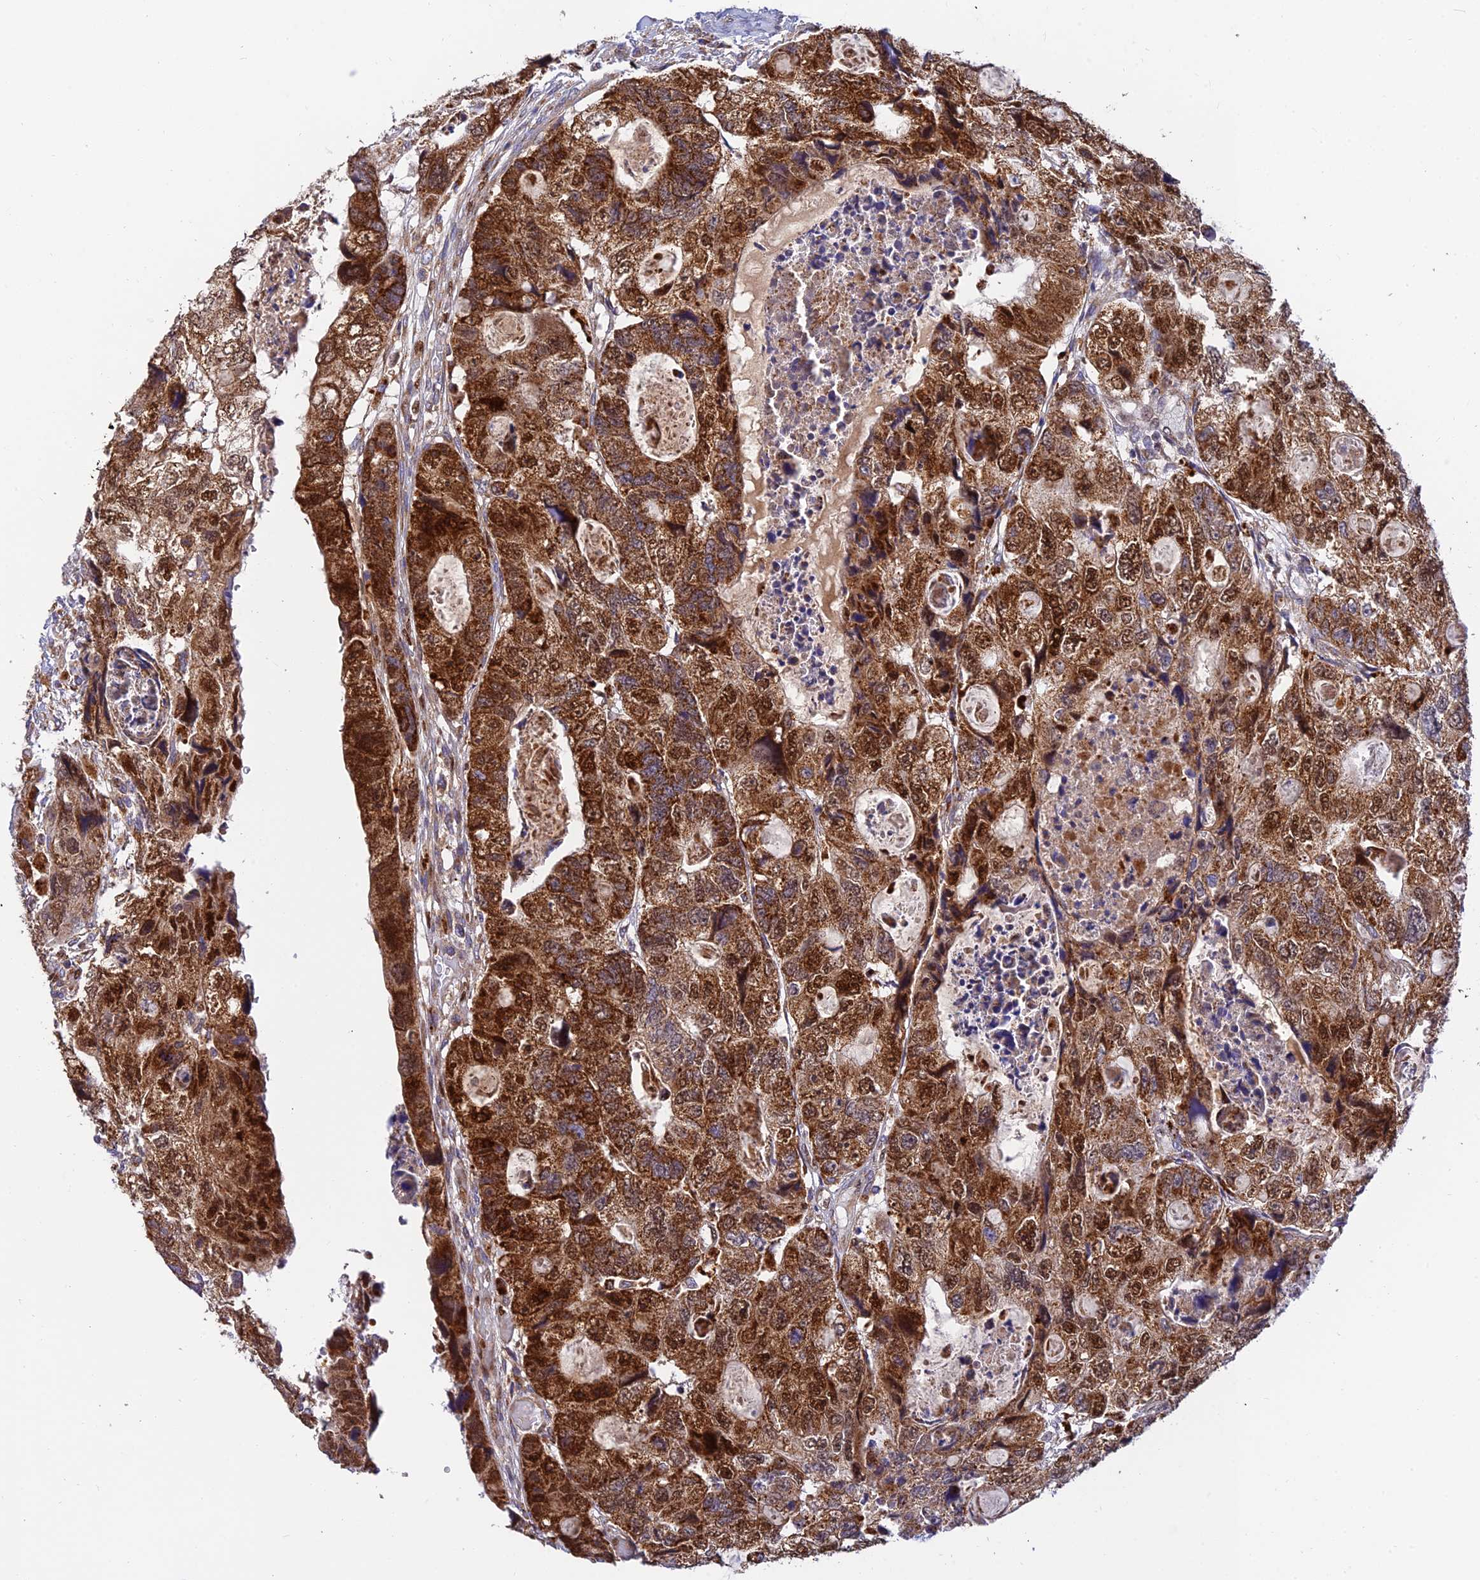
{"staining": {"intensity": "strong", "quantity": ">75%", "location": "cytoplasmic/membranous,nuclear"}, "tissue": "colorectal cancer", "cell_type": "Tumor cells", "image_type": "cancer", "snomed": [{"axis": "morphology", "description": "Adenocarcinoma, NOS"}, {"axis": "topography", "description": "Rectum"}], "caption": "IHC histopathology image of adenocarcinoma (colorectal) stained for a protein (brown), which exhibits high levels of strong cytoplasmic/membranous and nuclear positivity in approximately >75% of tumor cells.", "gene": "PODNL1", "patient": {"sex": "male", "age": 59}}